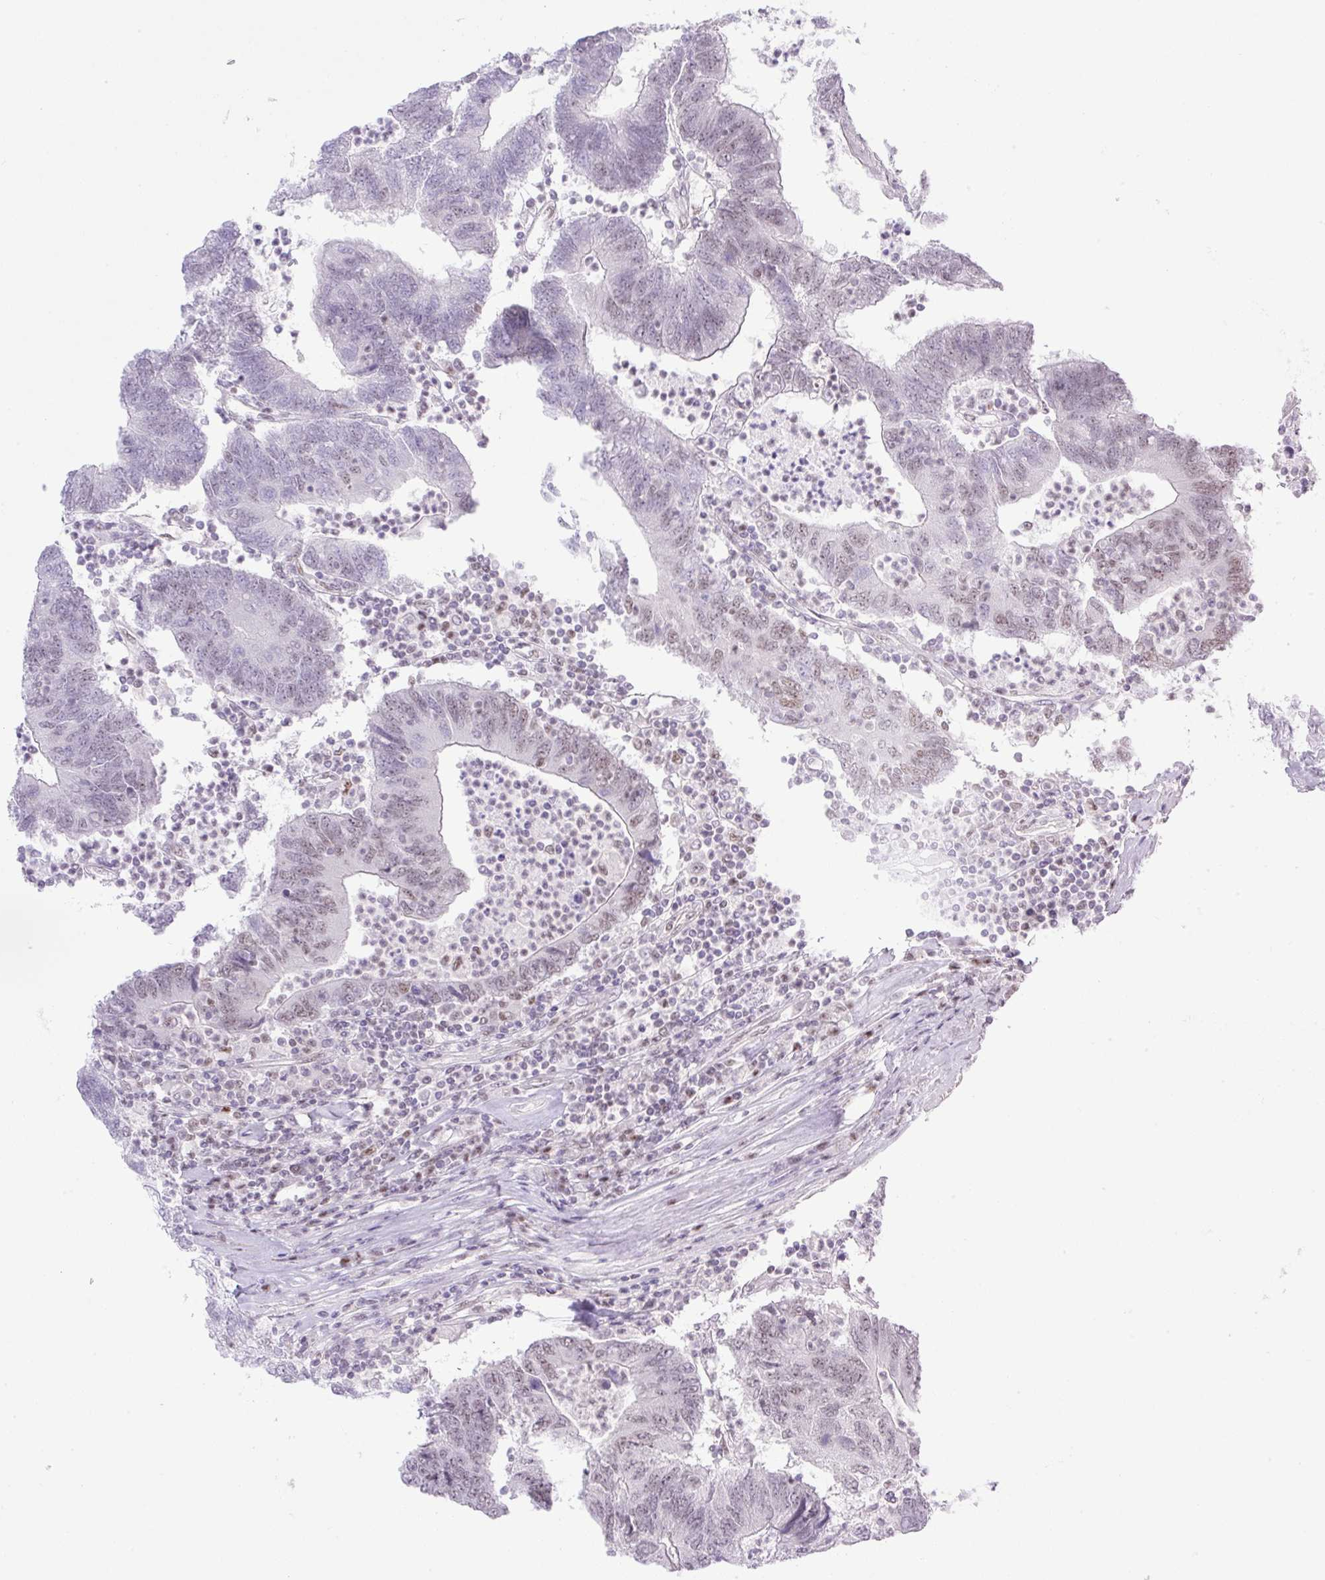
{"staining": {"intensity": "weak", "quantity": "<25%", "location": "nuclear"}, "tissue": "colorectal cancer", "cell_type": "Tumor cells", "image_type": "cancer", "snomed": [{"axis": "morphology", "description": "Adenocarcinoma, NOS"}, {"axis": "topography", "description": "Colon"}], "caption": "This is an immunohistochemistry photomicrograph of human colorectal cancer. There is no positivity in tumor cells.", "gene": "TLE3", "patient": {"sex": "female", "age": 48}}